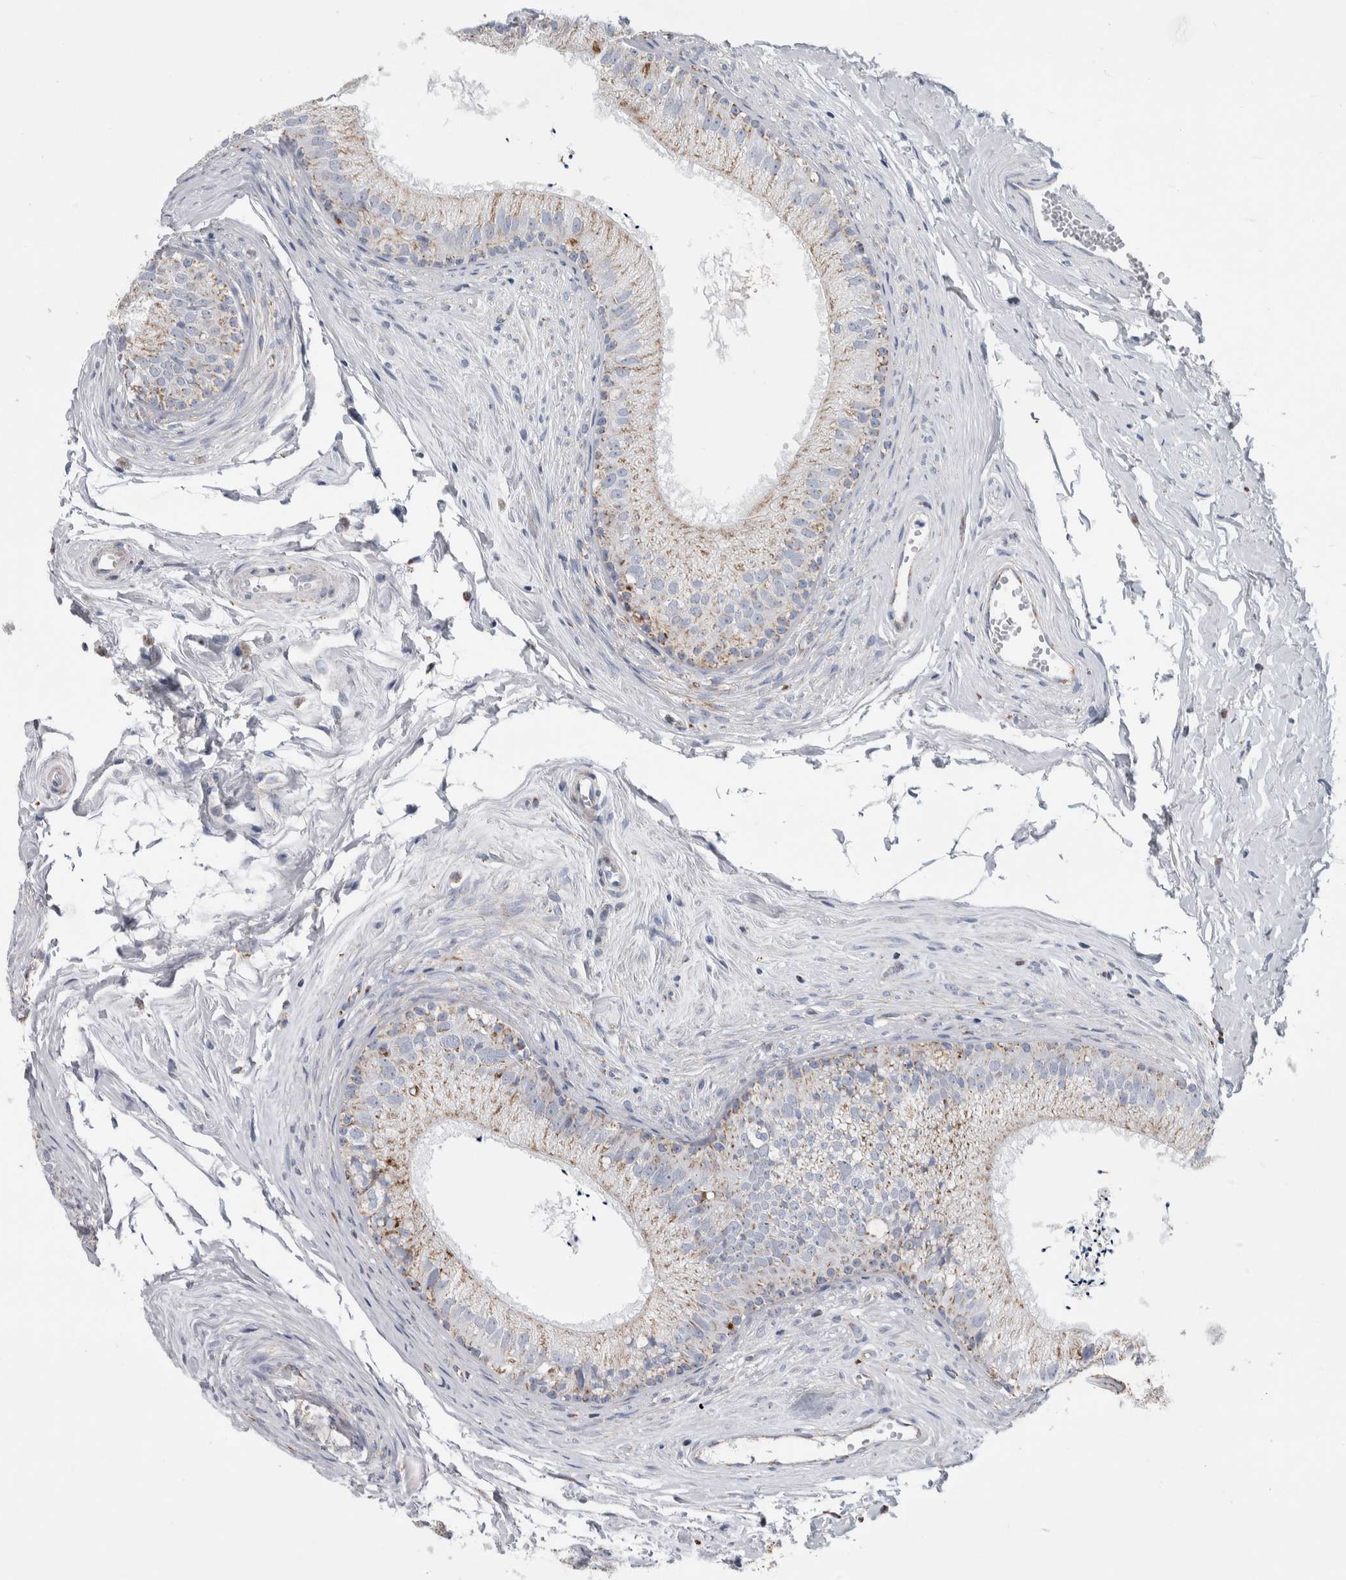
{"staining": {"intensity": "moderate", "quantity": "<25%", "location": "cytoplasmic/membranous"}, "tissue": "epididymis", "cell_type": "Glandular cells", "image_type": "normal", "snomed": [{"axis": "morphology", "description": "Normal tissue, NOS"}, {"axis": "topography", "description": "Epididymis"}], "caption": "Glandular cells display low levels of moderate cytoplasmic/membranous expression in about <25% of cells in benign epididymis.", "gene": "ETFA", "patient": {"sex": "male", "age": 56}}